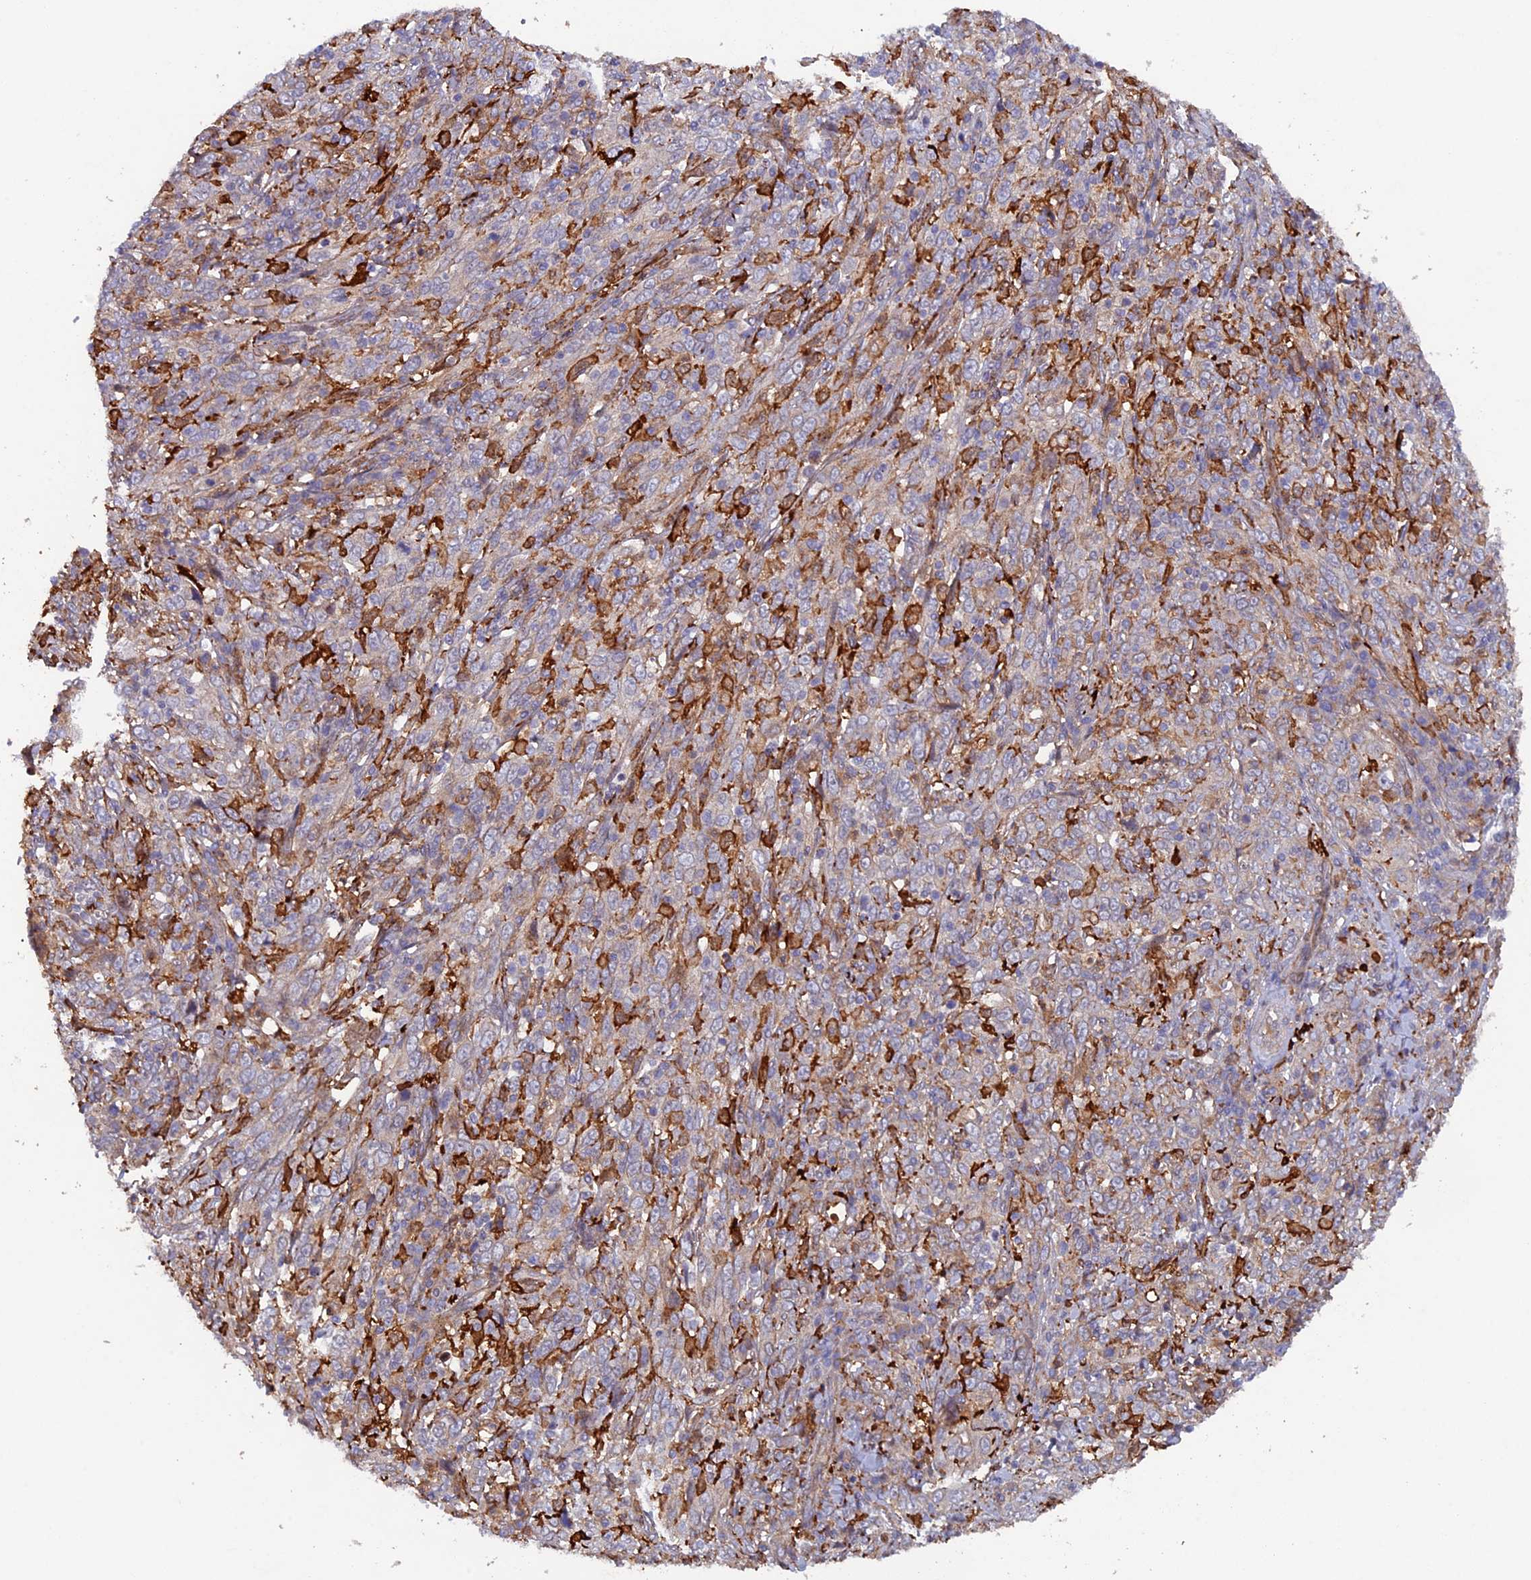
{"staining": {"intensity": "negative", "quantity": "none", "location": "none"}, "tissue": "cervical cancer", "cell_type": "Tumor cells", "image_type": "cancer", "snomed": [{"axis": "morphology", "description": "Squamous cell carcinoma, NOS"}, {"axis": "topography", "description": "Cervix"}], "caption": "Tumor cells show no significant staining in cervical cancer. (DAB immunohistochemistry (IHC) with hematoxylin counter stain).", "gene": "FERMT1", "patient": {"sex": "female", "age": 46}}